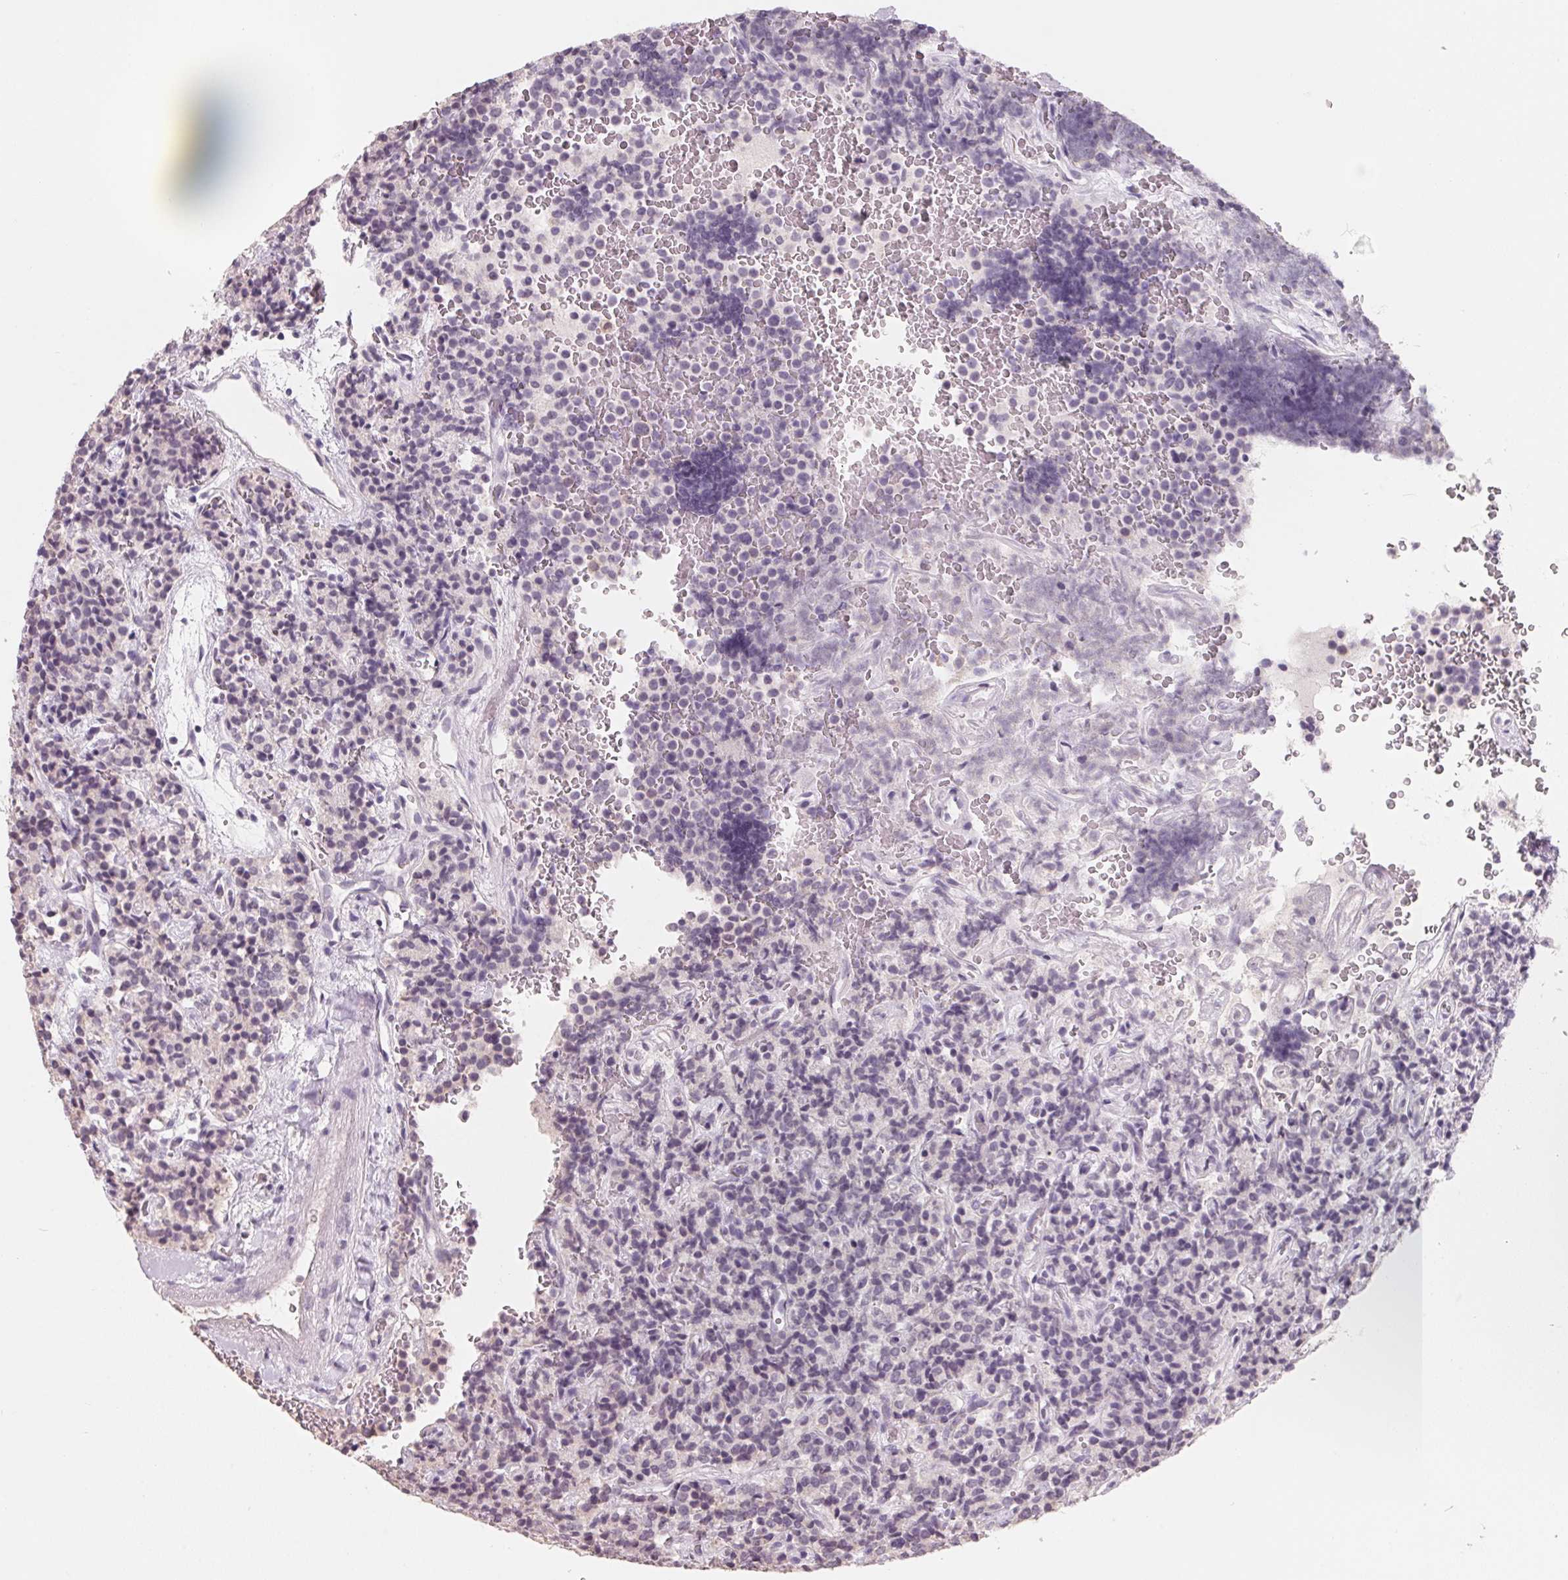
{"staining": {"intensity": "negative", "quantity": "none", "location": "none"}, "tissue": "carcinoid", "cell_type": "Tumor cells", "image_type": "cancer", "snomed": [{"axis": "morphology", "description": "Carcinoid, malignant, NOS"}, {"axis": "topography", "description": "Pancreas"}], "caption": "An immunohistochemistry micrograph of carcinoid is shown. There is no staining in tumor cells of carcinoid.", "gene": "FTCD", "patient": {"sex": "male", "age": 36}}